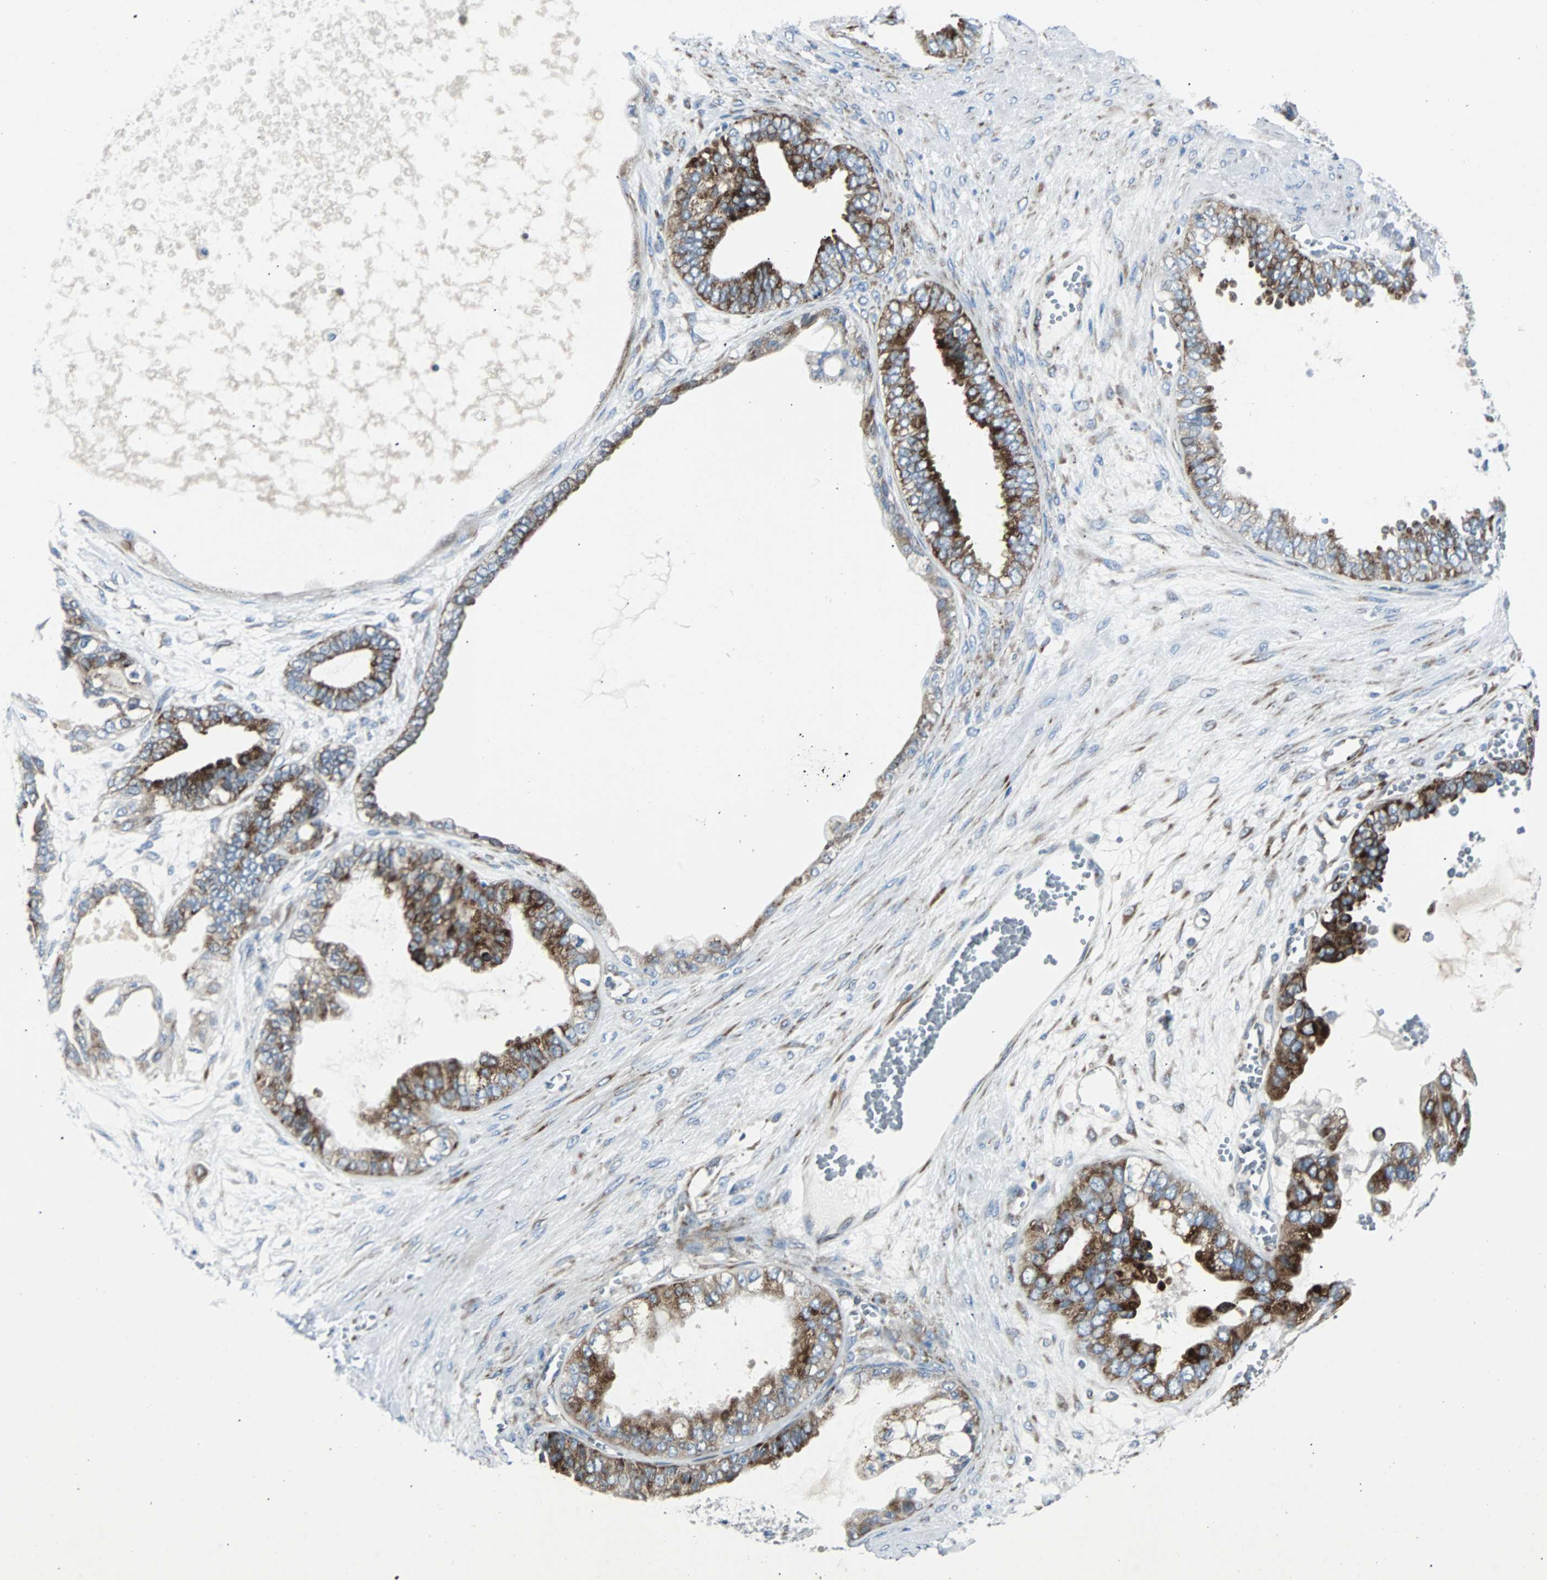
{"staining": {"intensity": "moderate", "quantity": ">75%", "location": "cytoplasmic/membranous"}, "tissue": "ovarian cancer", "cell_type": "Tumor cells", "image_type": "cancer", "snomed": [{"axis": "morphology", "description": "Carcinoma, NOS"}, {"axis": "morphology", "description": "Carcinoma, endometroid"}, {"axis": "topography", "description": "Ovary"}], "caption": "Ovarian cancer stained for a protein shows moderate cytoplasmic/membranous positivity in tumor cells. Using DAB (3,3'-diaminobenzidine) (brown) and hematoxylin (blue) stains, captured at high magnification using brightfield microscopy.", "gene": "BBC3", "patient": {"sex": "female", "age": 50}}